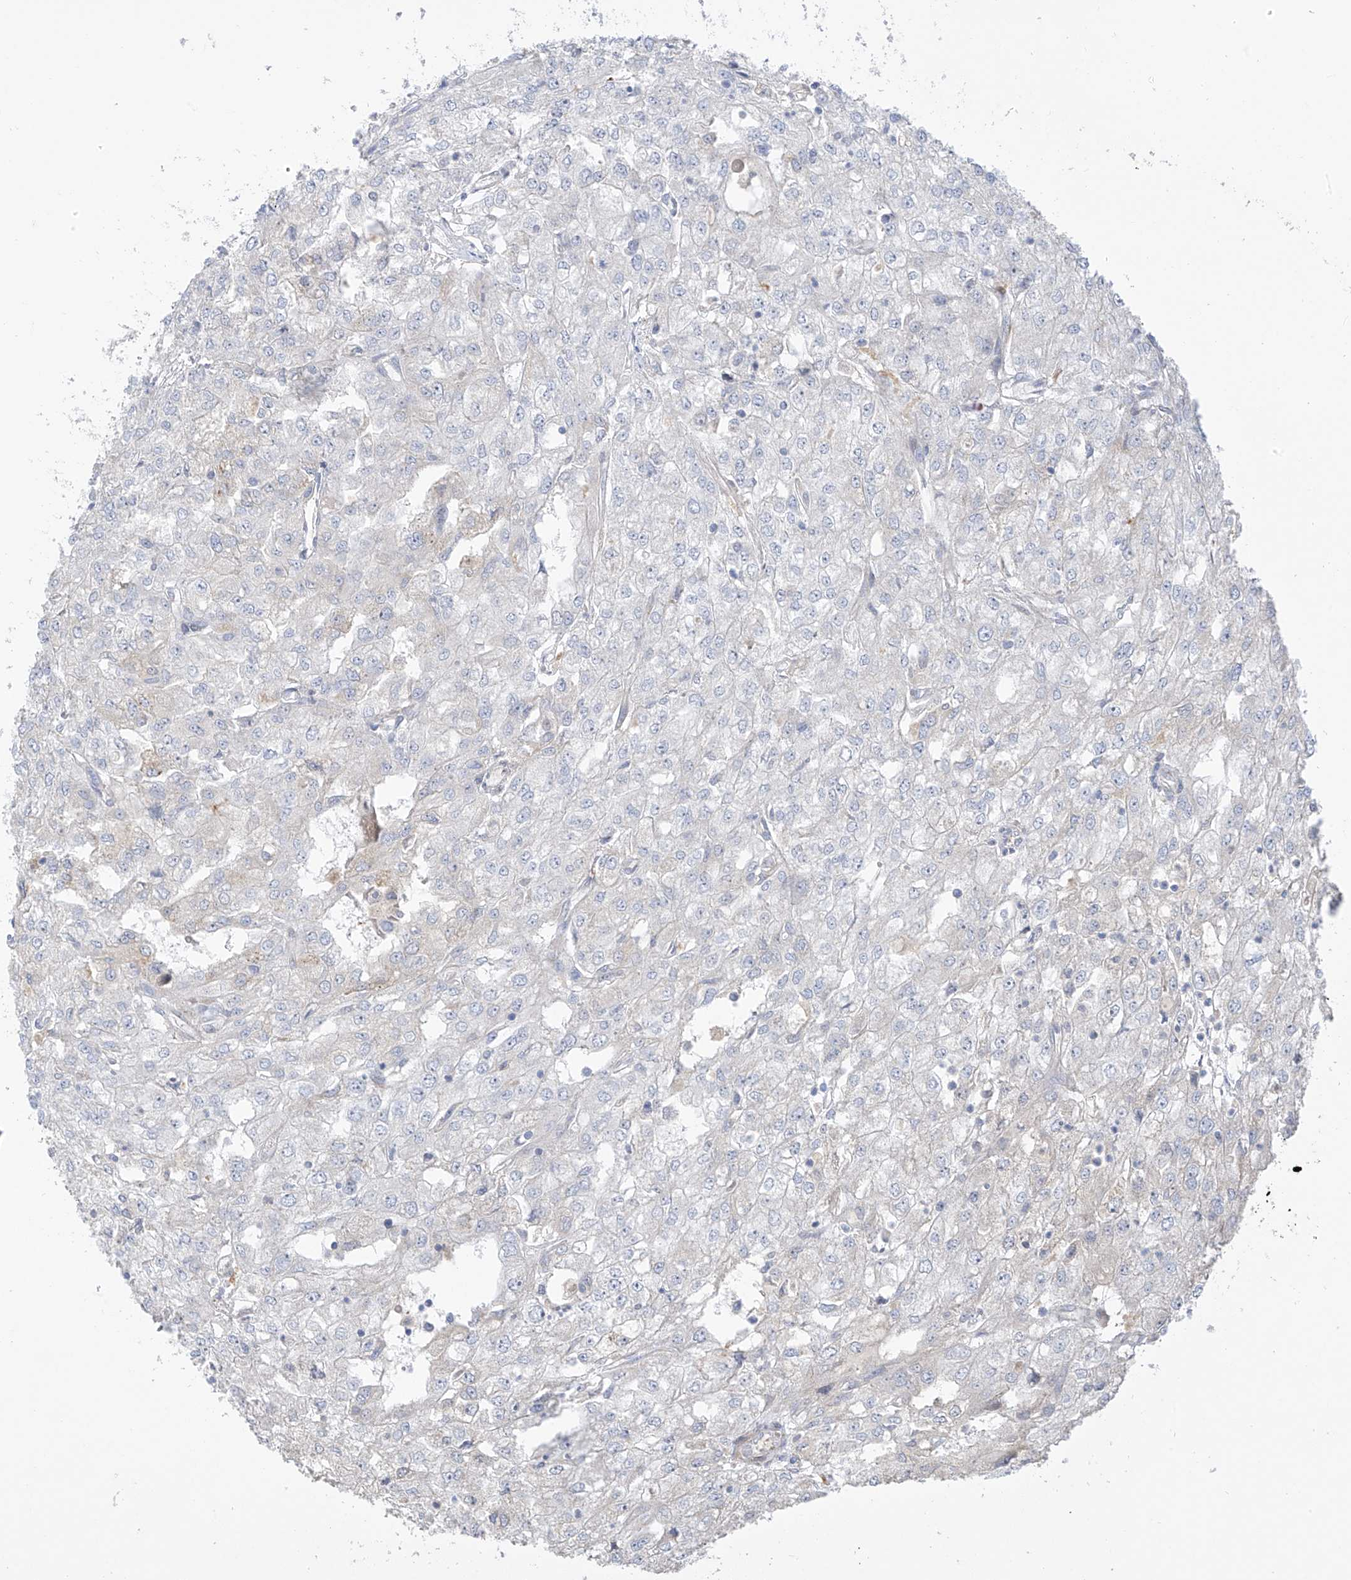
{"staining": {"intensity": "negative", "quantity": "none", "location": "none"}, "tissue": "renal cancer", "cell_type": "Tumor cells", "image_type": "cancer", "snomed": [{"axis": "morphology", "description": "Adenocarcinoma, NOS"}, {"axis": "topography", "description": "Kidney"}], "caption": "The image reveals no significant staining in tumor cells of renal cancer (adenocarcinoma).", "gene": "ZNF641", "patient": {"sex": "female", "age": 54}}